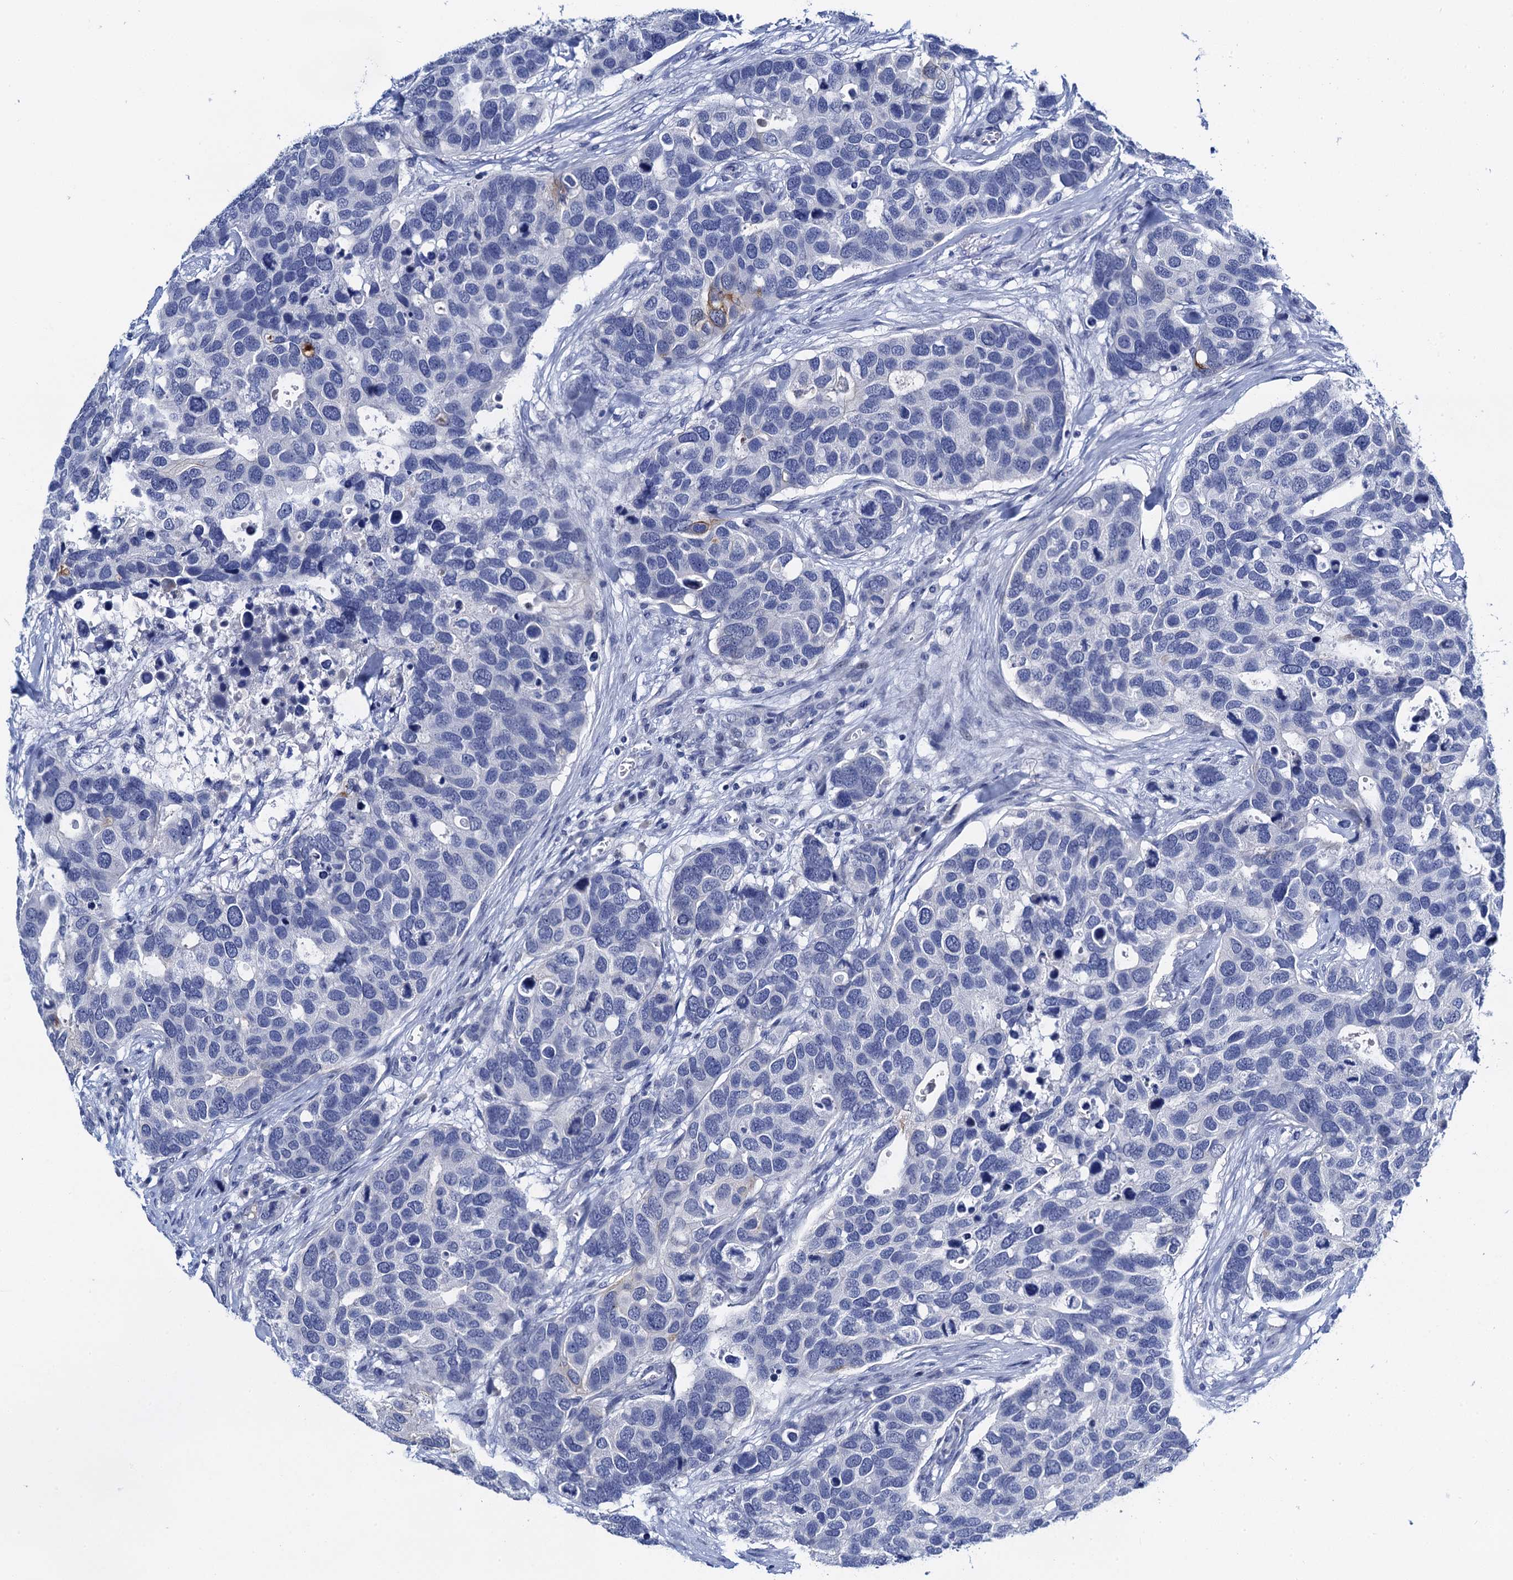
{"staining": {"intensity": "negative", "quantity": "none", "location": "none"}, "tissue": "breast cancer", "cell_type": "Tumor cells", "image_type": "cancer", "snomed": [{"axis": "morphology", "description": "Duct carcinoma"}, {"axis": "topography", "description": "Breast"}], "caption": "Immunohistochemistry image of human breast cancer (infiltrating ductal carcinoma) stained for a protein (brown), which shows no expression in tumor cells. (Immunohistochemistry, brightfield microscopy, high magnification).", "gene": "LYPD3", "patient": {"sex": "female", "age": 83}}